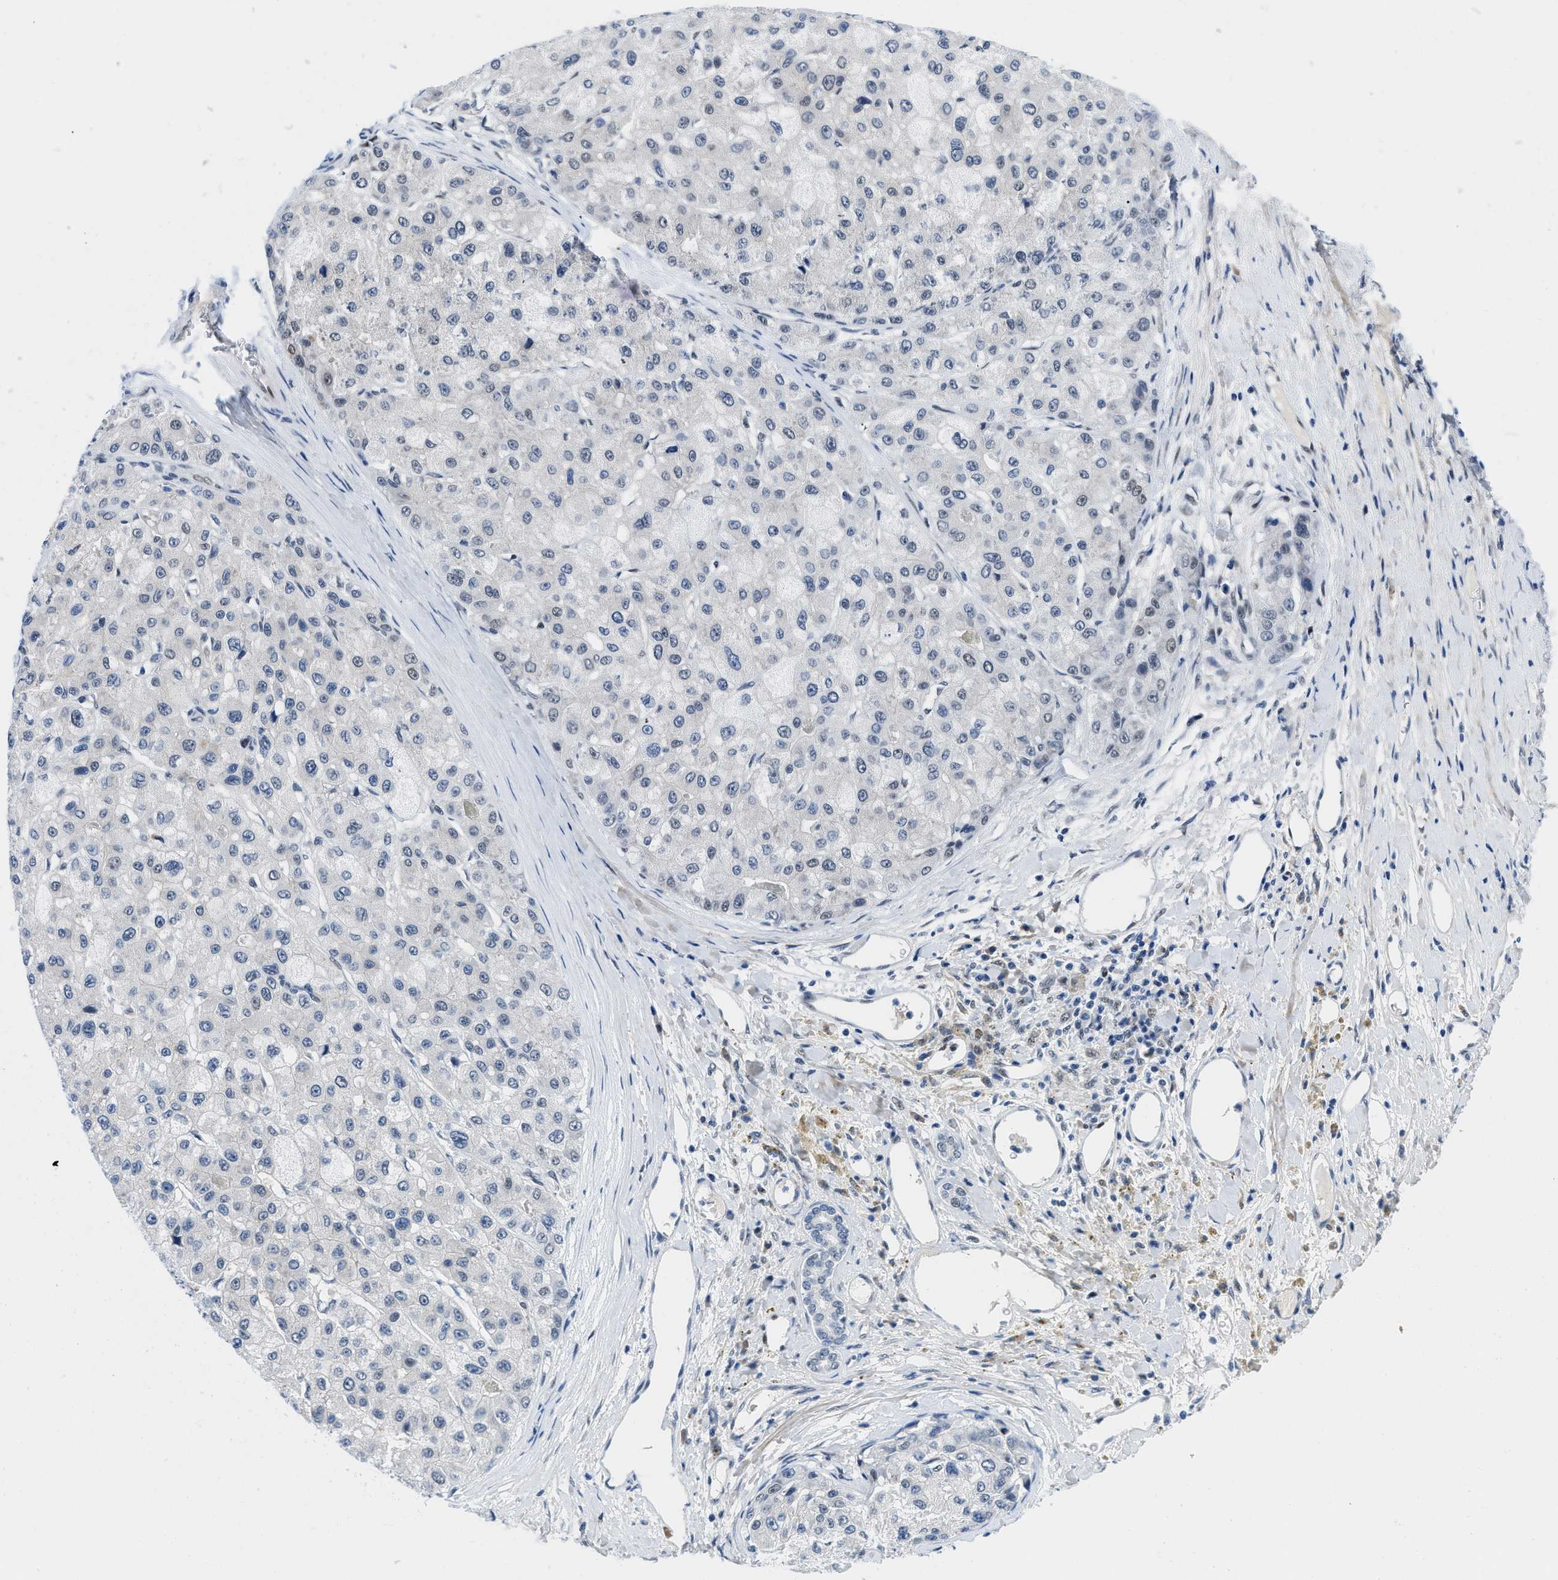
{"staining": {"intensity": "weak", "quantity": "<25%", "location": "nuclear"}, "tissue": "liver cancer", "cell_type": "Tumor cells", "image_type": "cancer", "snomed": [{"axis": "morphology", "description": "Carcinoma, Hepatocellular, NOS"}, {"axis": "topography", "description": "Liver"}], "caption": "The histopathology image exhibits no significant staining in tumor cells of liver hepatocellular carcinoma. (Stains: DAB immunohistochemistry (IHC) with hematoxylin counter stain, Microscopy: brightfield microscopy at high magnification).", "gene": "SMARCAD1", "patient": {"sex": "male", "age": 80}}